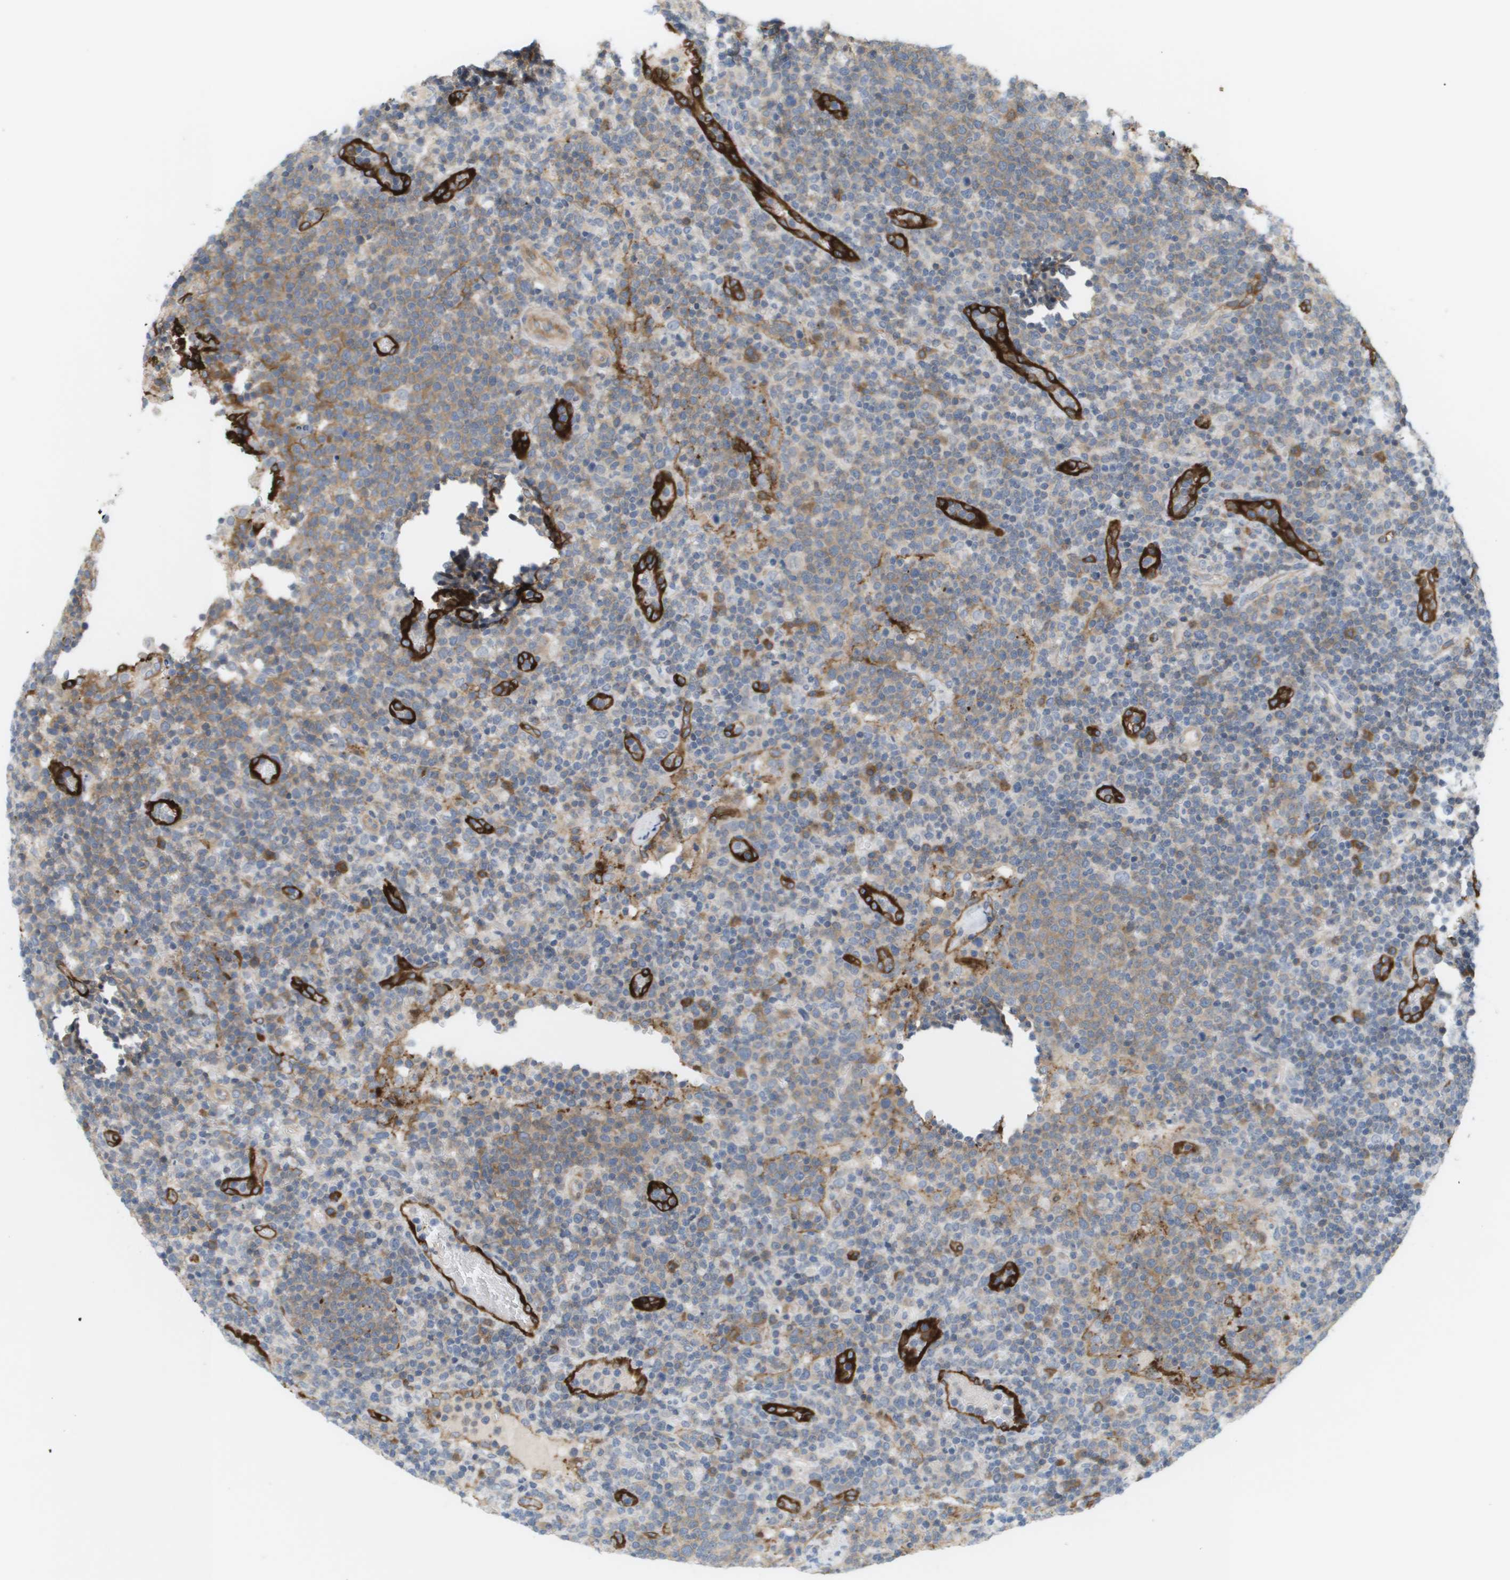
{"staining": {"intensity": "weak", "quantity": "25%-75%", "location": "cytoplasmic/membranous"}, "tissue": "lymphoma", "cell_type": "Tumor cells", "image_type": "cancer", "snomed": [{"axis": "morphology", "description": "Malignant lymphoma, non-Hodgkin's type, High grade"}, {"axis": "topography", "description": "Lymph node"}], "caption": "High-power microscopy captured an immunohistochemistry (IHC) micrograph of high-grade malignant lymphoma, non-Hodgkin's type, revealing weak cytoplasmic/membranous expression in approximately 25%-75% of tumor cells.", "gene": "MARCHF8", "patient": {"sex": "male", "age": 61}}